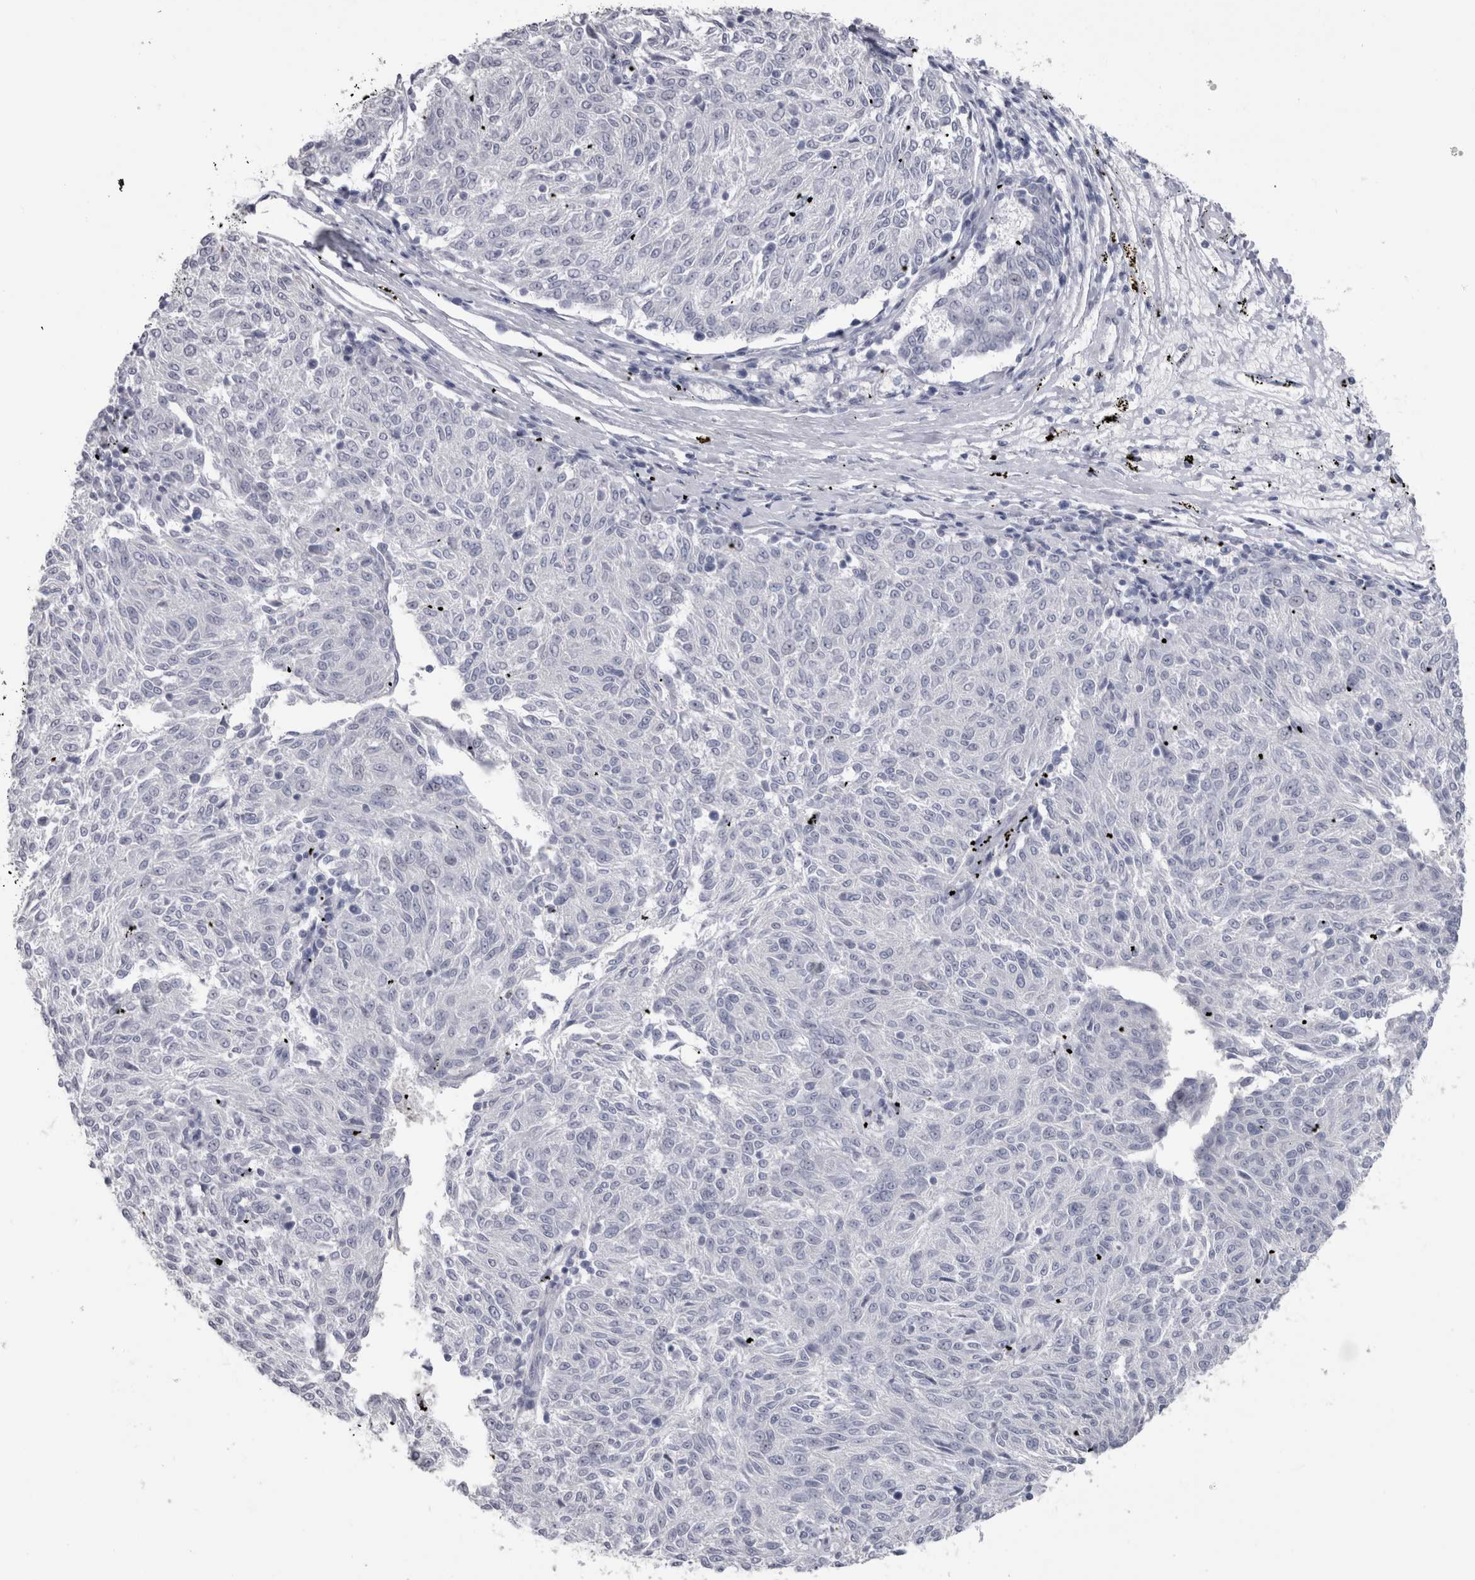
{"staining": {"intensity": "negative", "quantity": "none", "location": "none"}, "tissue": "melanoma", "cell_type": "Tumor cells", "image_type": "cancer", "snomed": [{"axis": "morphology", "description": "Malignant melanoma, NOS"}, {"axis": "topography", "description": "Skin"}], "caption": "There is no significant positivity in tumor cells of melanoma.", "gene": "PTH", "patient": {"sex": "female", "age": 72}}